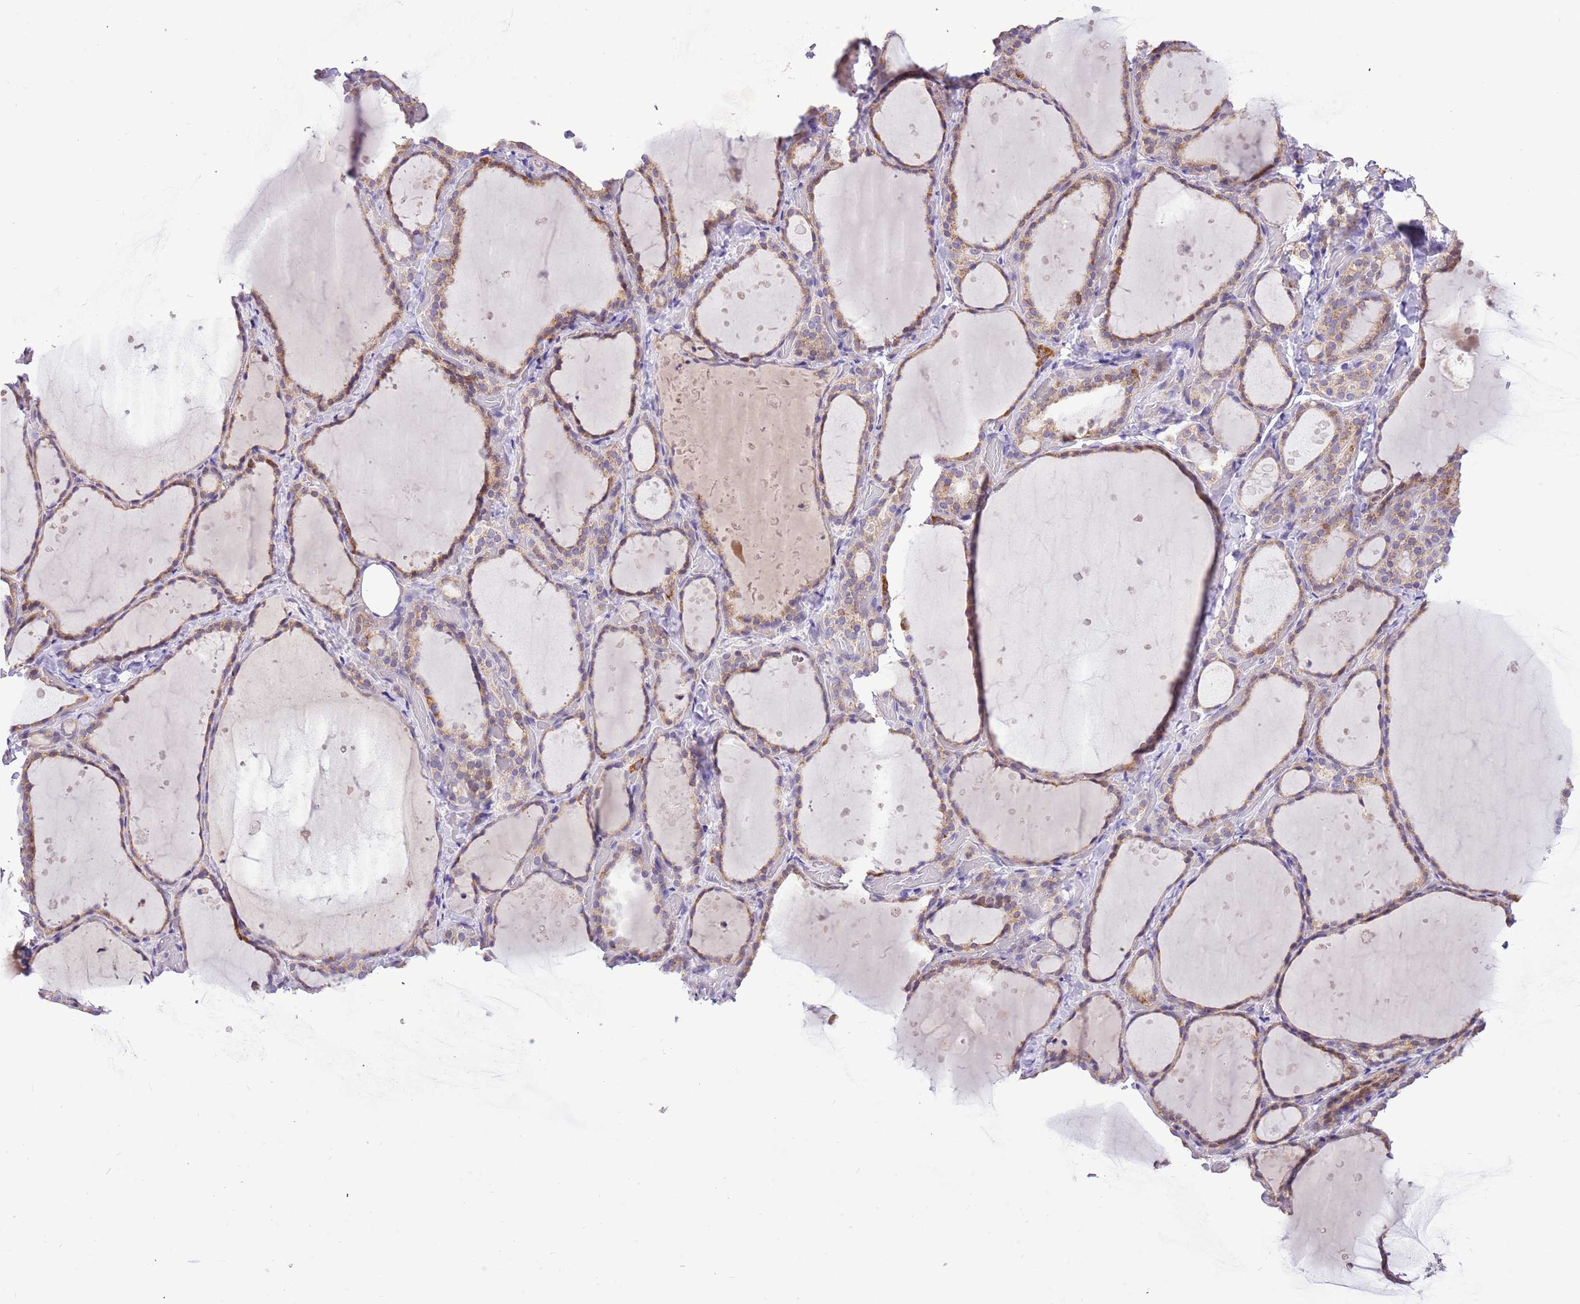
{"staining": {"intensity": "moderate", "quantity": "25%-75%", "location": "cytoplasmic/membranous"}, "tissue": "thyroid gland", "cell_type": "Glandular cells", "image_type": "normal", "snomed": [{"axis": "morphology", "description": "Normal tissue, NOS"}, {"axis": "topography", "description": "Thyroid gland"}], "caption": "A medium amount of moderate cytoplasmic/membranous positivity is identified in about 25%-75% of glandular cells in unremarkable thyroid gland.", "gene": "COX17", "patient": {"sex": "female", "age": 44}}